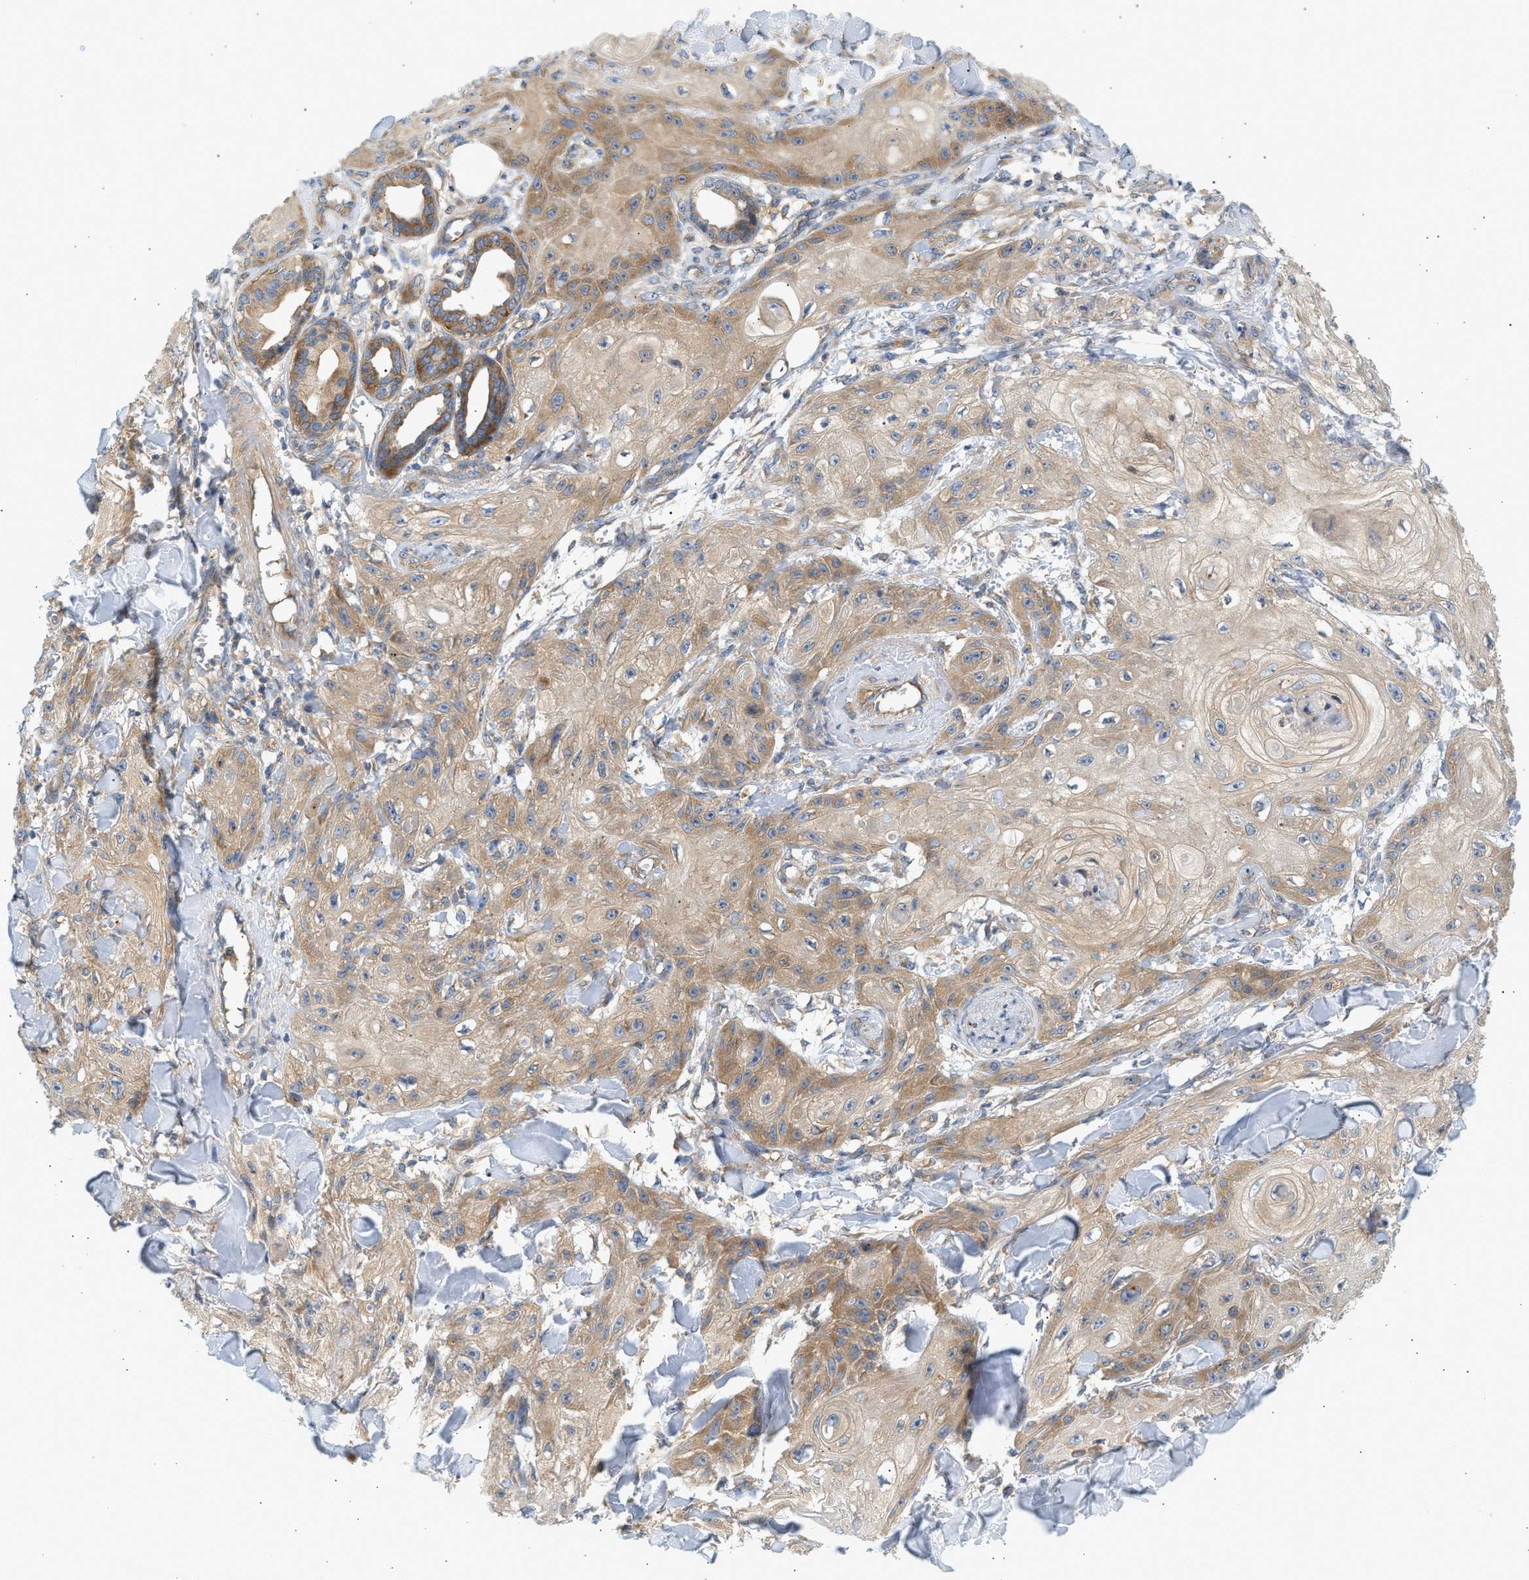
{"staining": {"intensity": "moderate", "quantity": ">75%", "location": "cytoplasmic/membranous"}, "tissue": "skin cancer", "cell_type": "Tumor cells", "image_type": "cancer", "snomed": [{"axis": "morphology", "description": "Squamous cell carcinoma, NOS"}, {"axis": "topography", "description": "Skin"}], "caption": "DAB immunohistochemical staining of skin squamous cell carcinoma shows moderate cytoplasmic/membranous protein staining in approximately >75% of tumor cells.", "gene": "PAFAH1B1", "patient": {"sex": "male", "age": 74}}